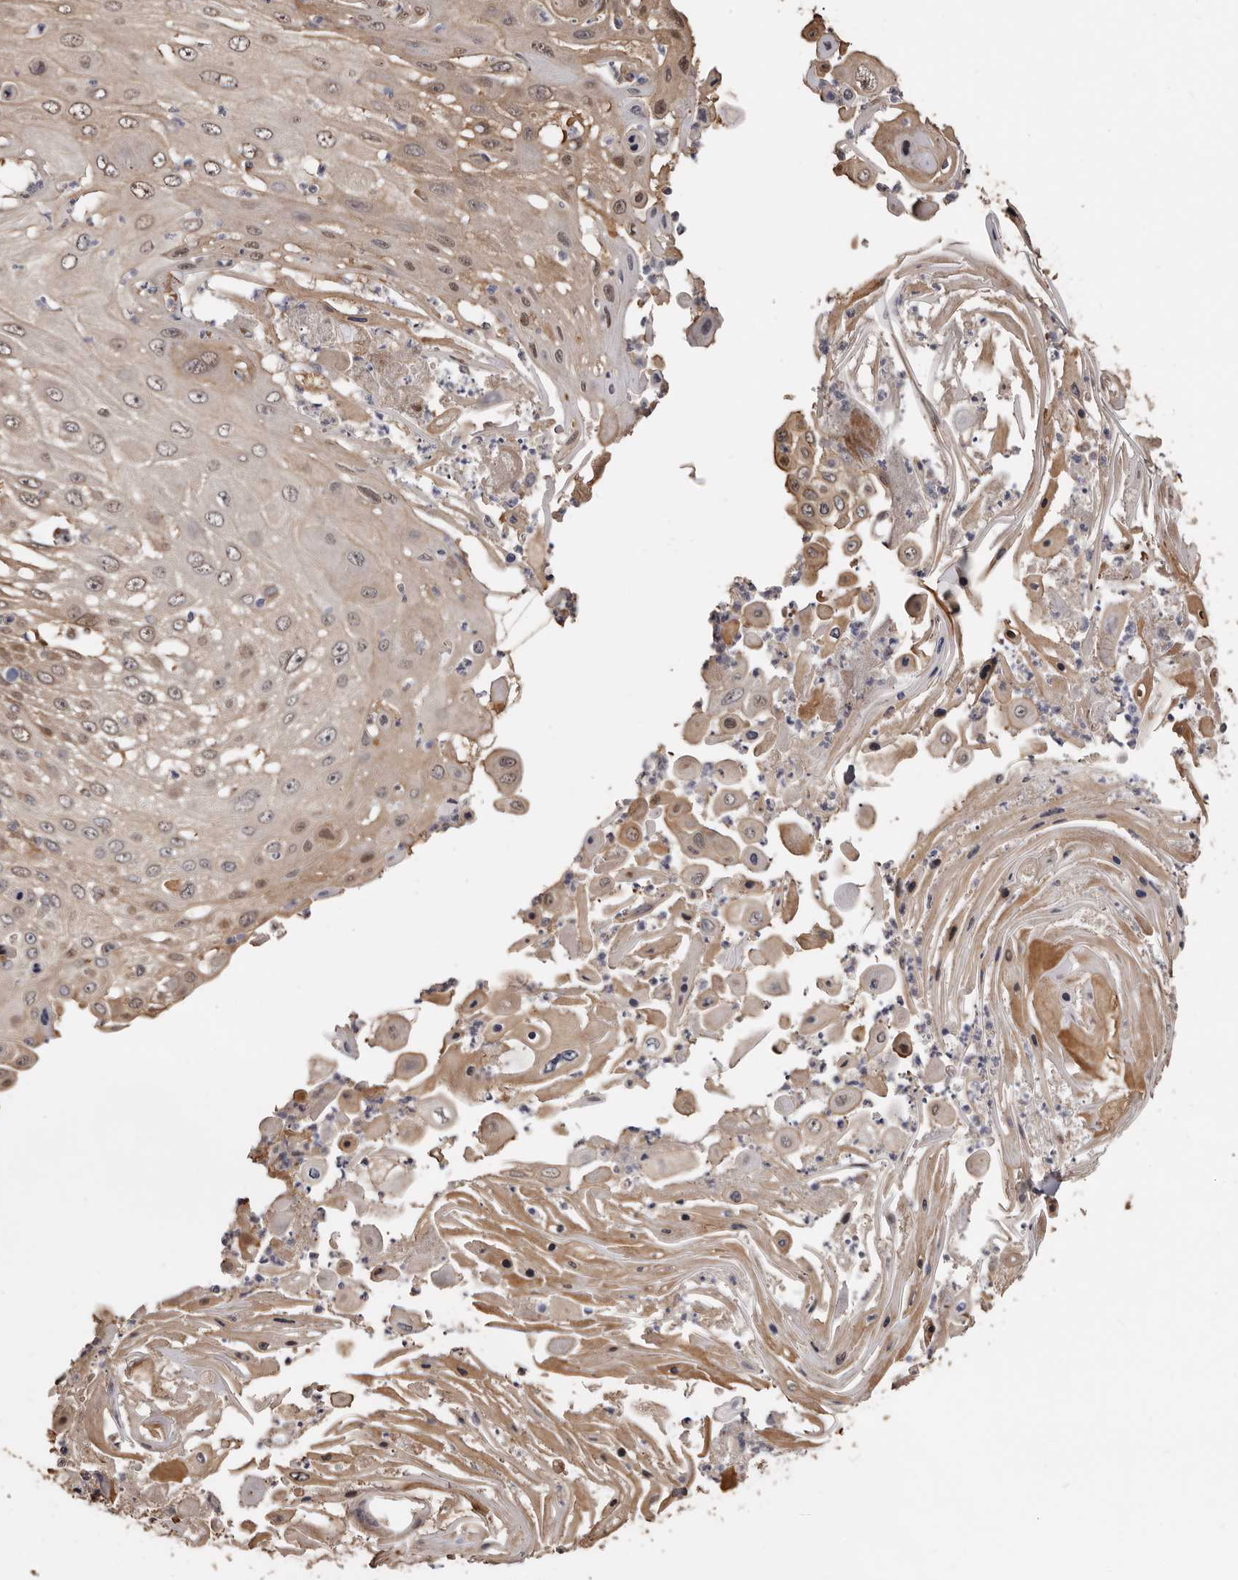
{"staining": {"intensity": "moderate", "quantity": ">75%", "location": "cytoplasmic/membranous"}, "tissue": "skin cancer", "cell_type": "Tumor cells", "image_type": "cancer", "snomed": [{"axis": "morphology", "description": "Squamous cell carcinoma, NOS"}, {"axis": "topography", "description": "Skin"}], "caption": "Human squamous cell carcinoma (skin) stained with a protein marker exhibits moderate staining in tumor cells.", "gene": "ENTREP1", "patient": {"sex": "female", "age": 44}}